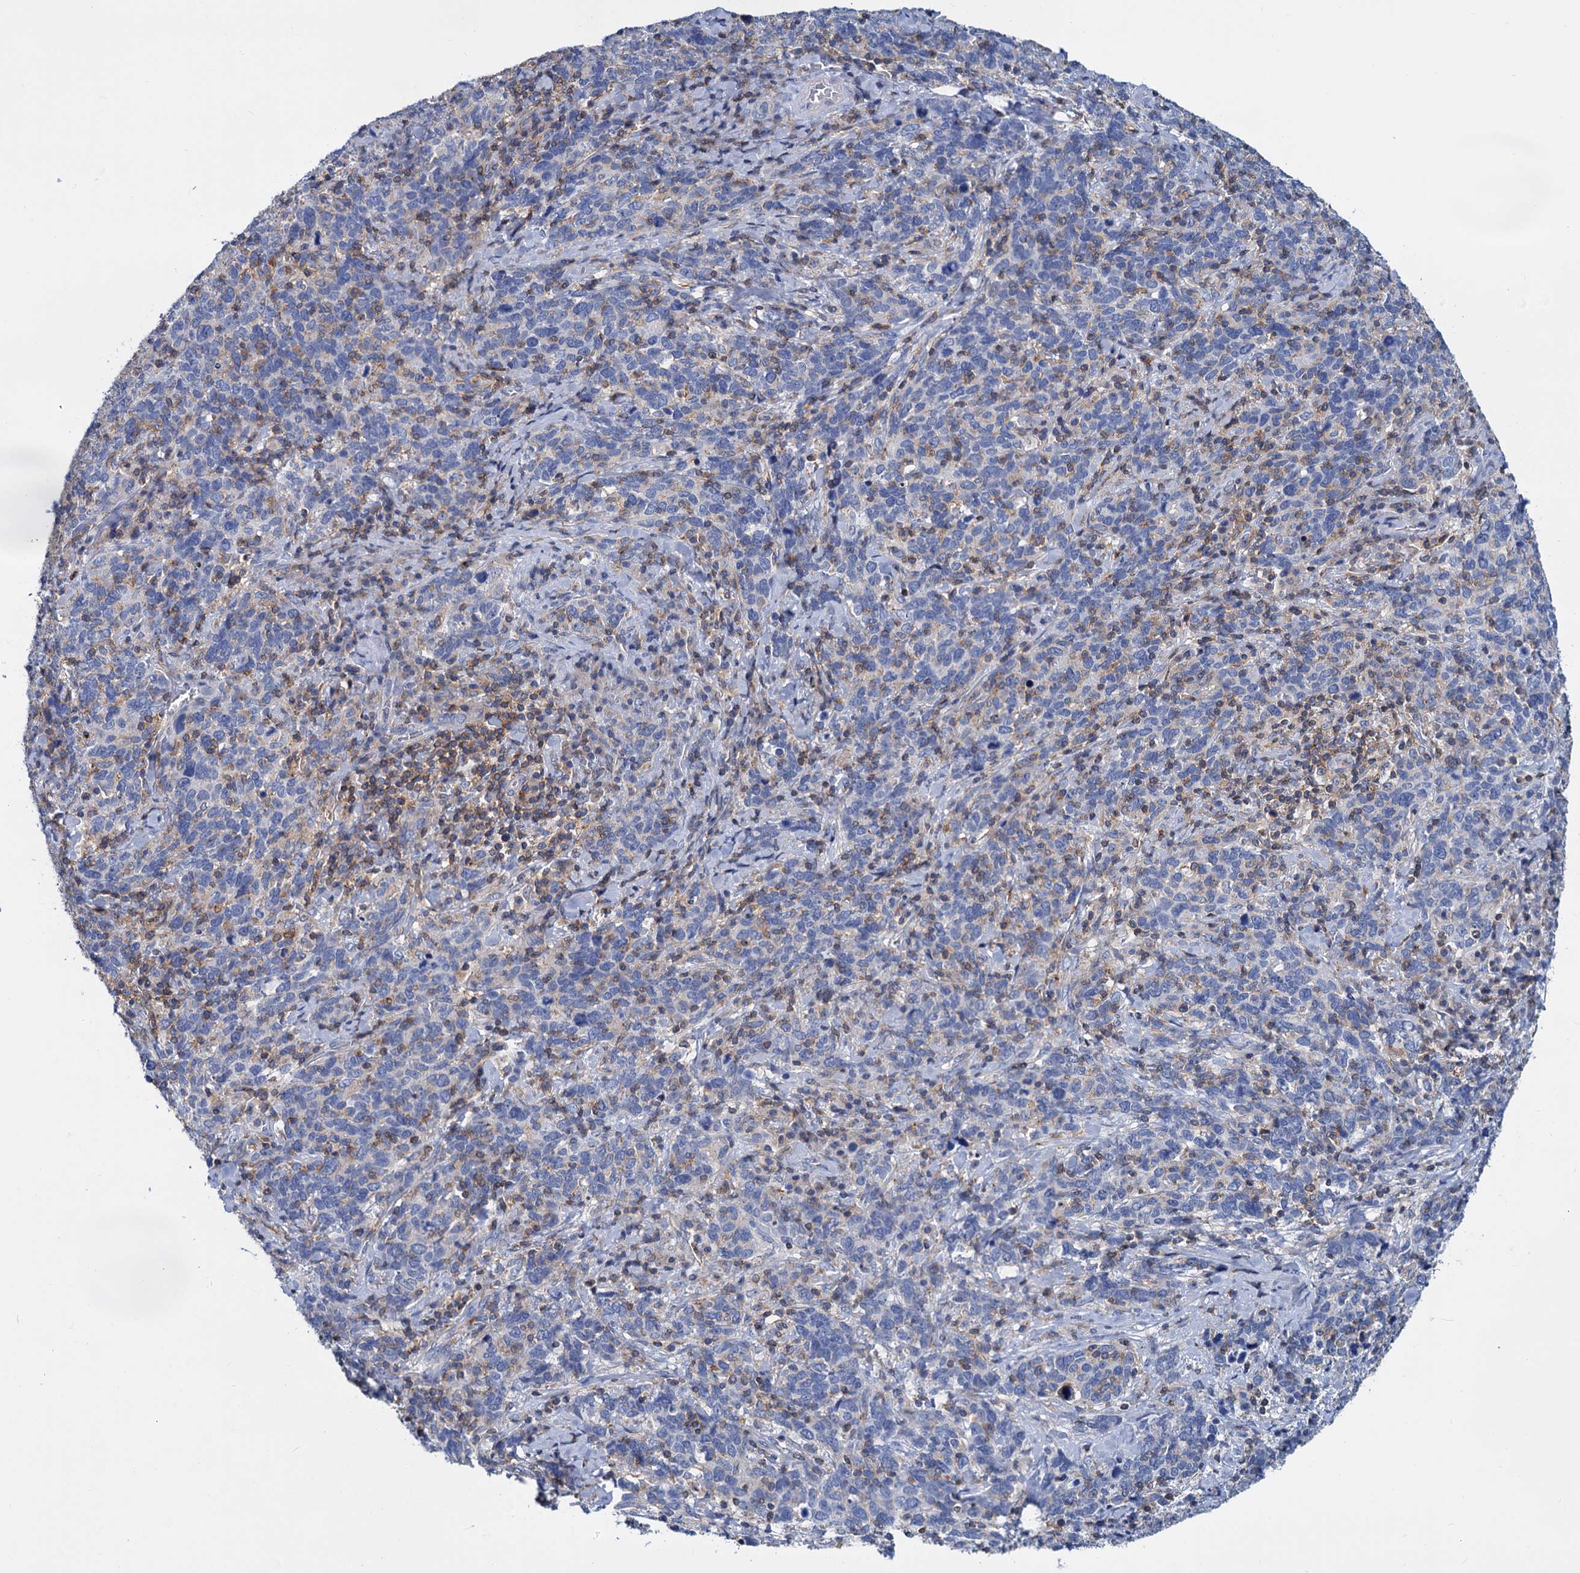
{"staining": {"intensity": "negative", "quantity": "none", "location": "none"}, "tissue": "cervical cancer", "cell_type": "Tumor cells", "image_type": "cancer", "snomed": [{"axis": "morphology", "description": "Squamous cell carcinoma, NOS"}, {"axis": "topography", "description": "Cervix"}], "caption": "This is a photomicrograph of IHC staining of cervical cancer (squamous cell carcinoma), which shows no positivity in tumor cells. (DAB (3,3'-diaminobenzidine) immunohistochemistry with hematoxylin counter stain).", "gene": "LRCH4", "patient": {"sex": "female", "age": 41}}